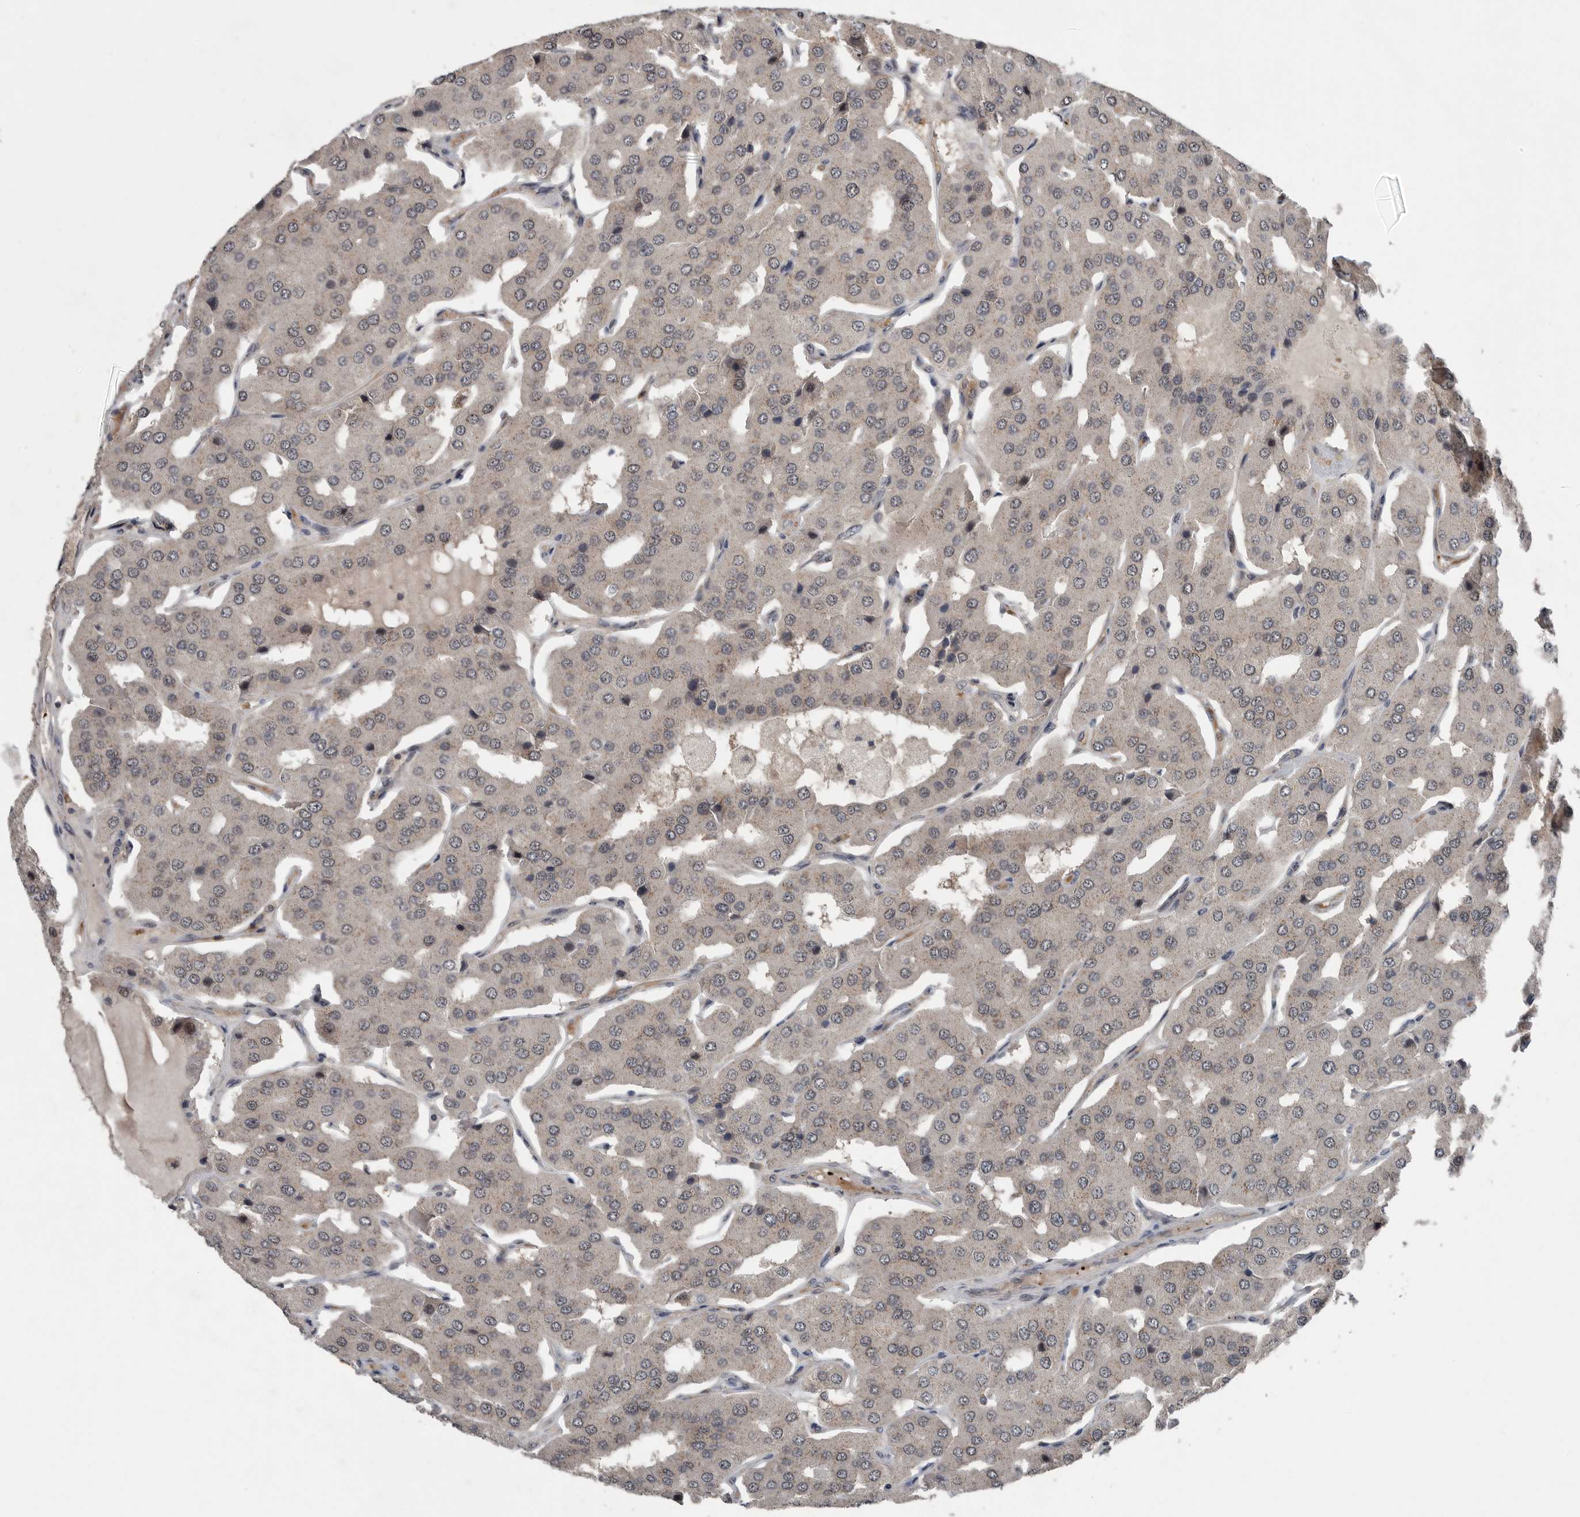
{"staining": {"intensity": "negative", "quantity": "none", "location": "none"}, "tissue": "parathyroid gland", "cell_type": "Glandular cells", "image_type": "normal", "snomed": [{"axis": "morphology", "description": "Normal tissue, NOS"}, {"axis": "morphology", "description": "Adenoma, NOS"}, {"axis": "topography", "description": "Parathyroid gland"}], "caption": "This is an immunohistochemistry (IHC) micrograph of unremarkable parathyroid gland. There is no positivity in glandular cells.", "gene": "SCP2", "patient": {"sex": "female", "age": 86}}